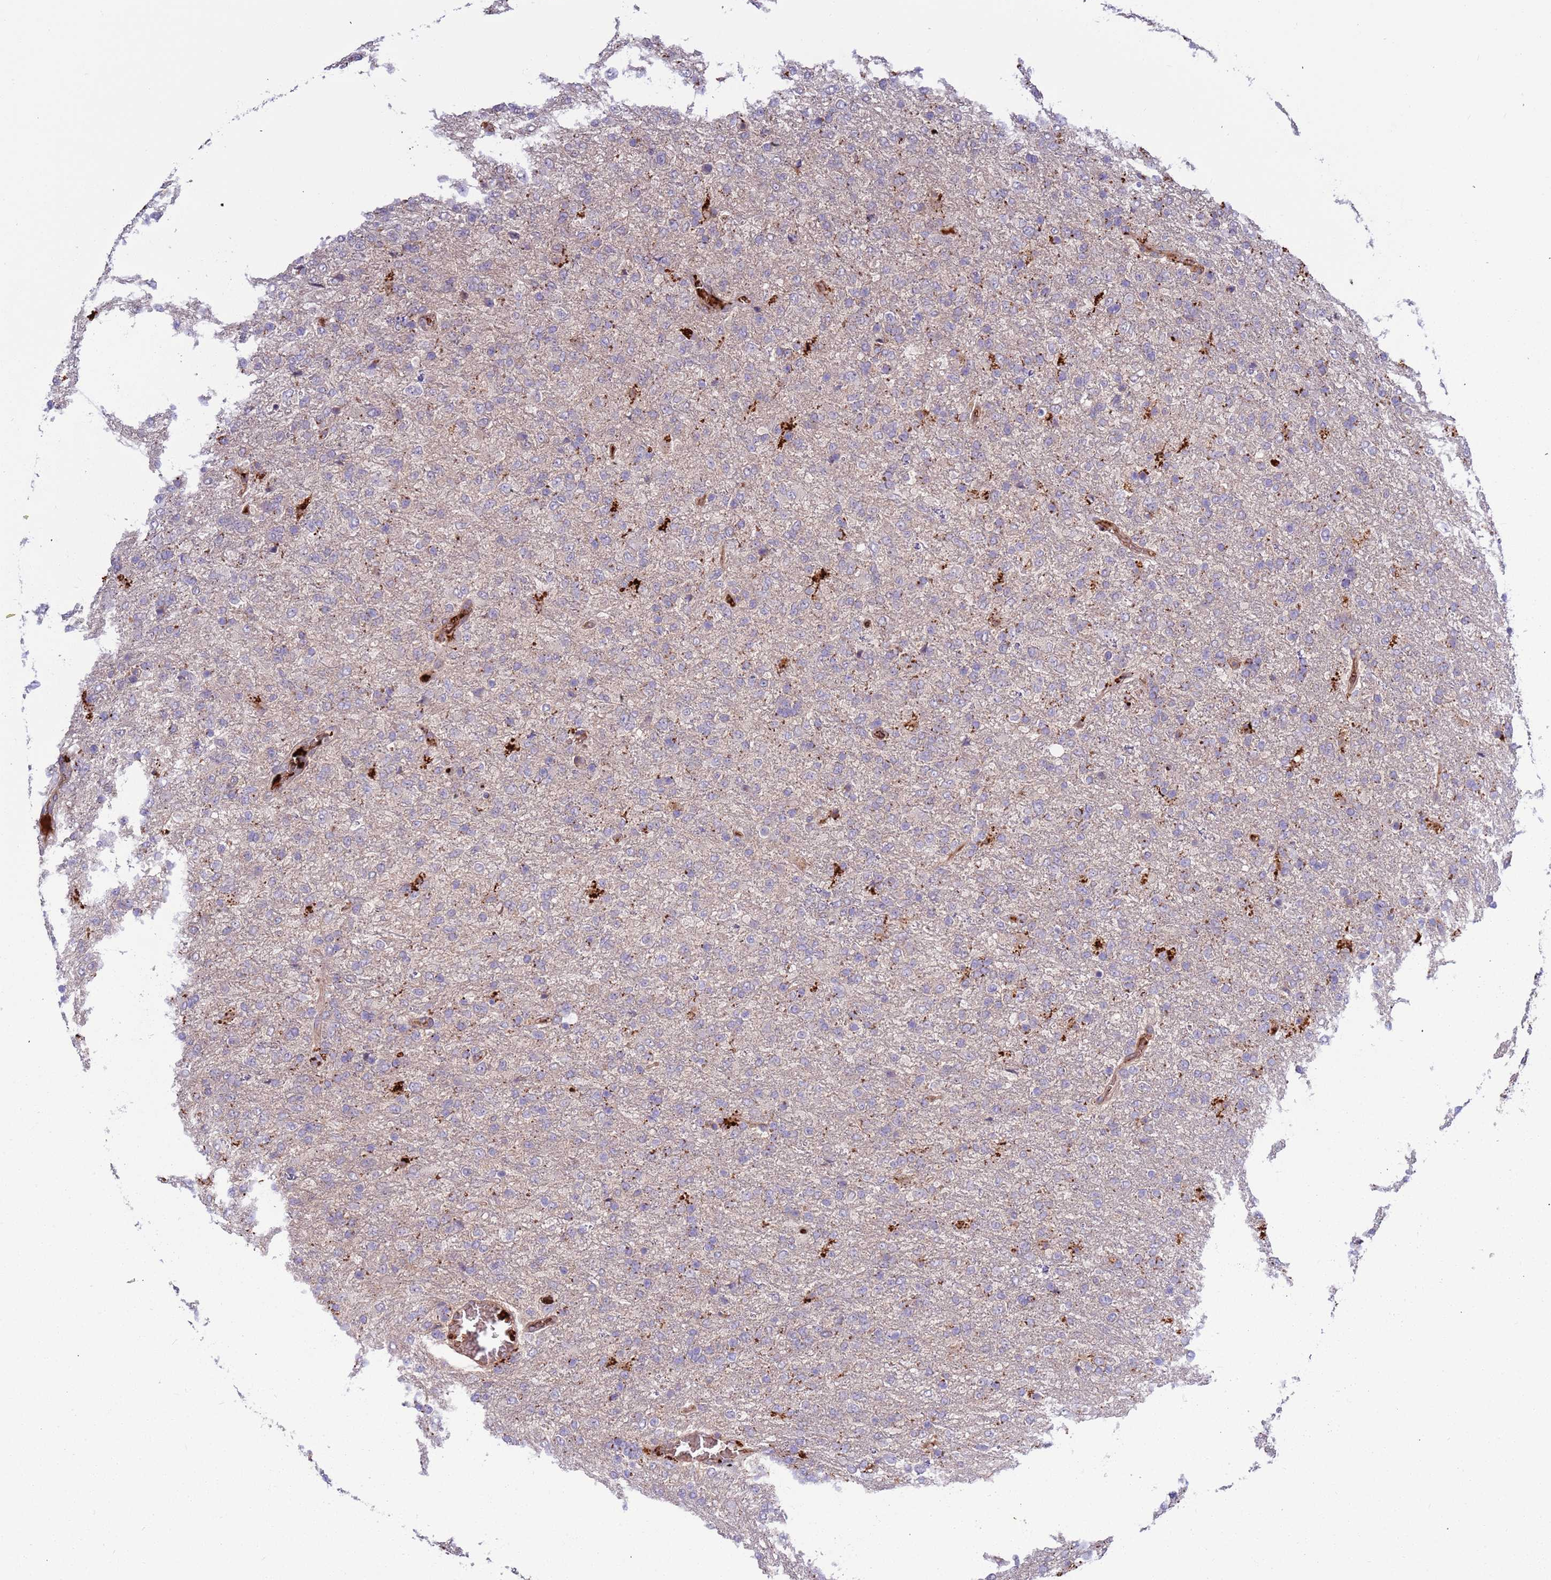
{"staining": {"intensity": "strong", "quantity": "<25%", "location": "cytoplasmic/membranous"}, "tissue": "glioma", "cell_type": "Tumor cells", "image_type": "cancer", "snomed": [{"axis": "morphology", "description": "Glioma, malignant, High grade"}, {"axis": "topography", "description": "Brain"}], "caption": "High-power microscopy captured an IHC micrograph of malignant high-grade glioma, revealing strong cytoplasmic/membranous positivity in about <25% of tumor cells. The protein of interest is shown in brown color, while the nuclei are stained blue.", "gene": "VPS36", "patient": {"sex": "female", "age": 74}}